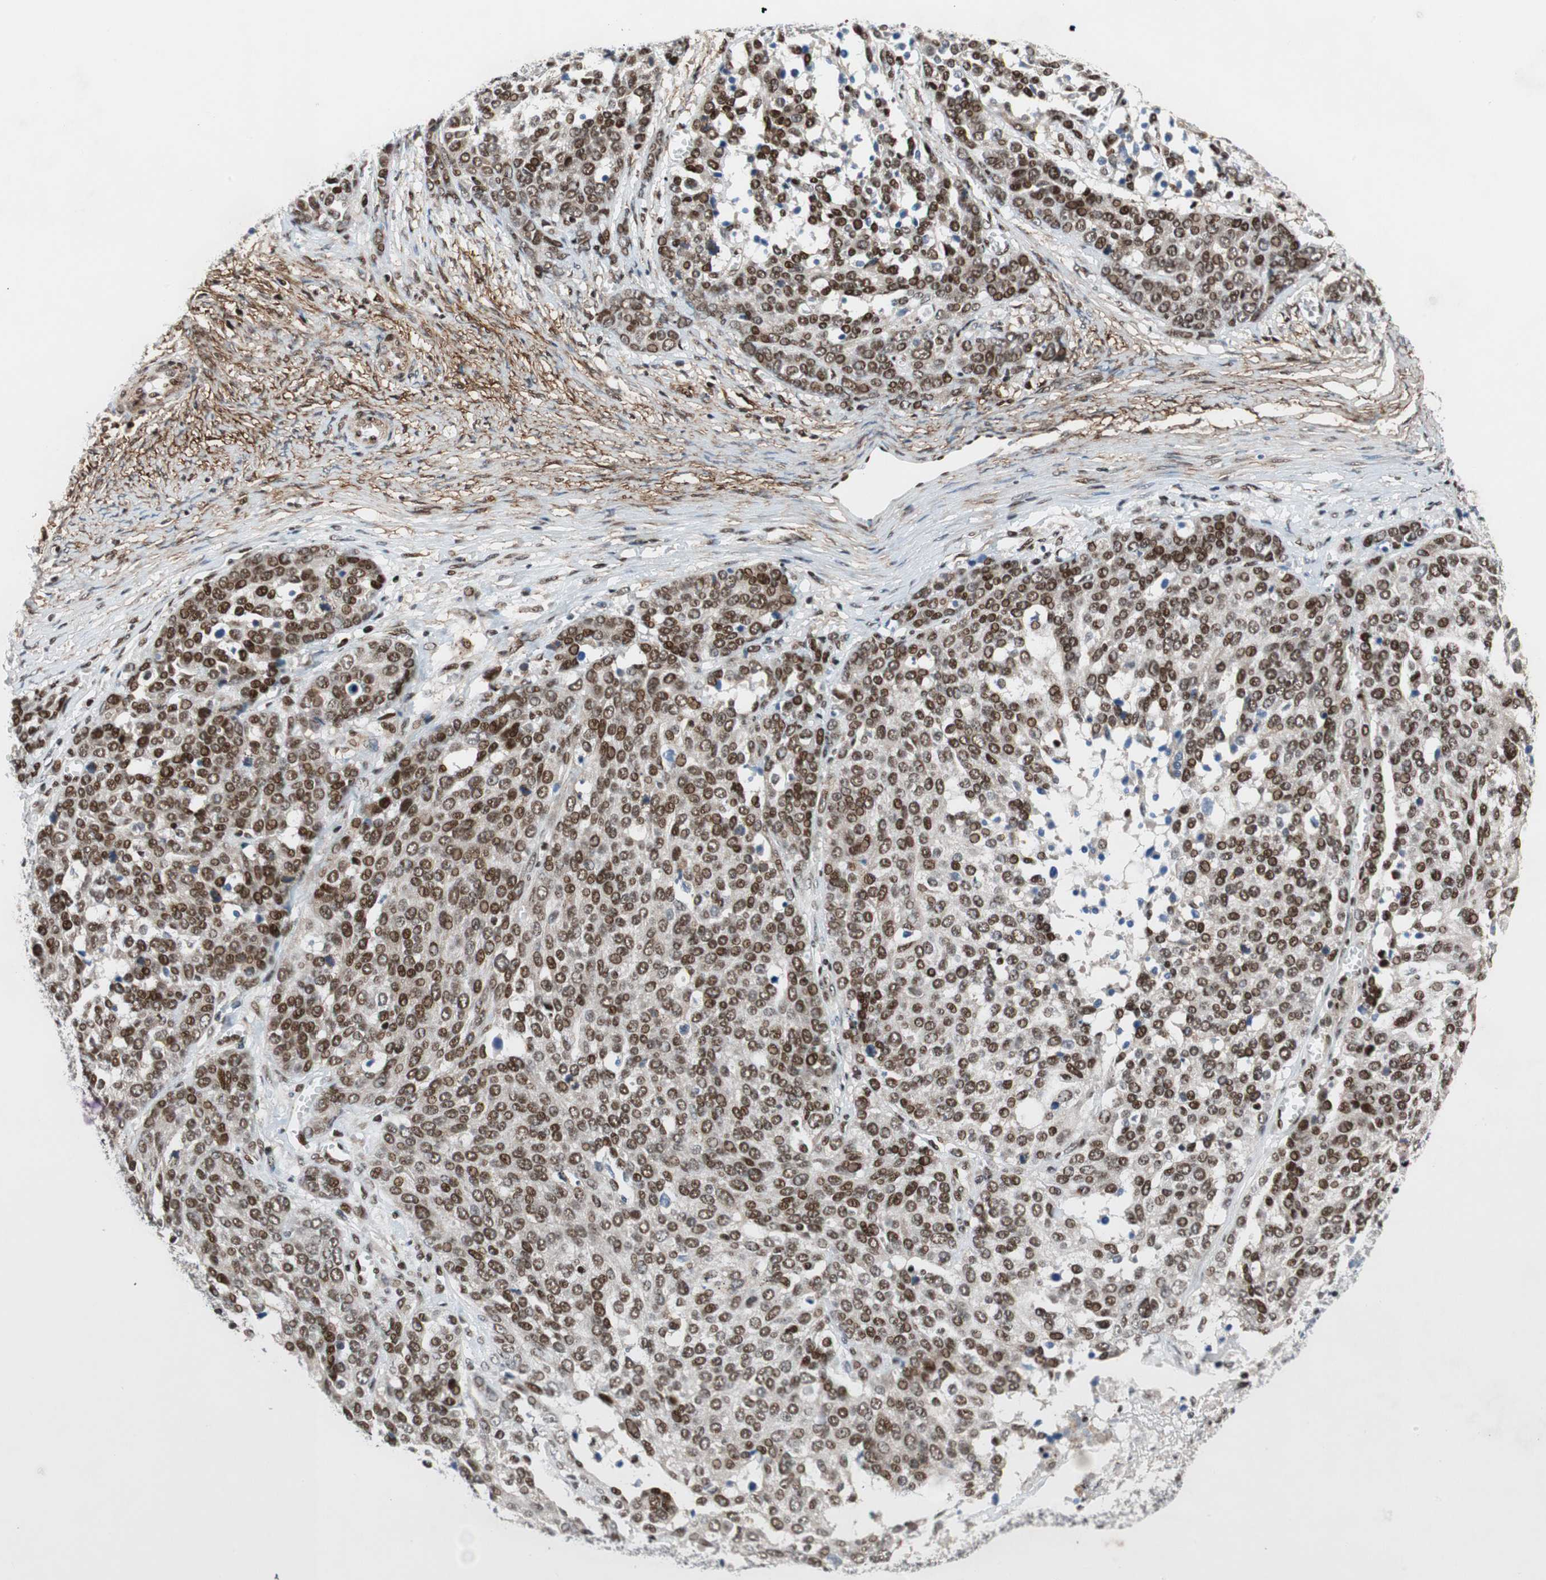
{"staining": {"intensity": "strong", "quantity": ">75%", "location": "nuclear"}, "tissue": "ovarian cancer", "cell_type": "Tumor cells", "image_type": "cancer", "snomed": [{"axis": "morphology", "description": "Cystadenocarcinoma, serous, NOS"}, {"axis": "topography", "description": "Ovary"}], "caption": "This is a photomicrograph of immunohistochemistry (IHC) staining of ovarian cancer, which shows strong expression in the nuclear of tumor cells.", "gene": "FBXO44", "patient": {"sex": "female", "age": 44}}